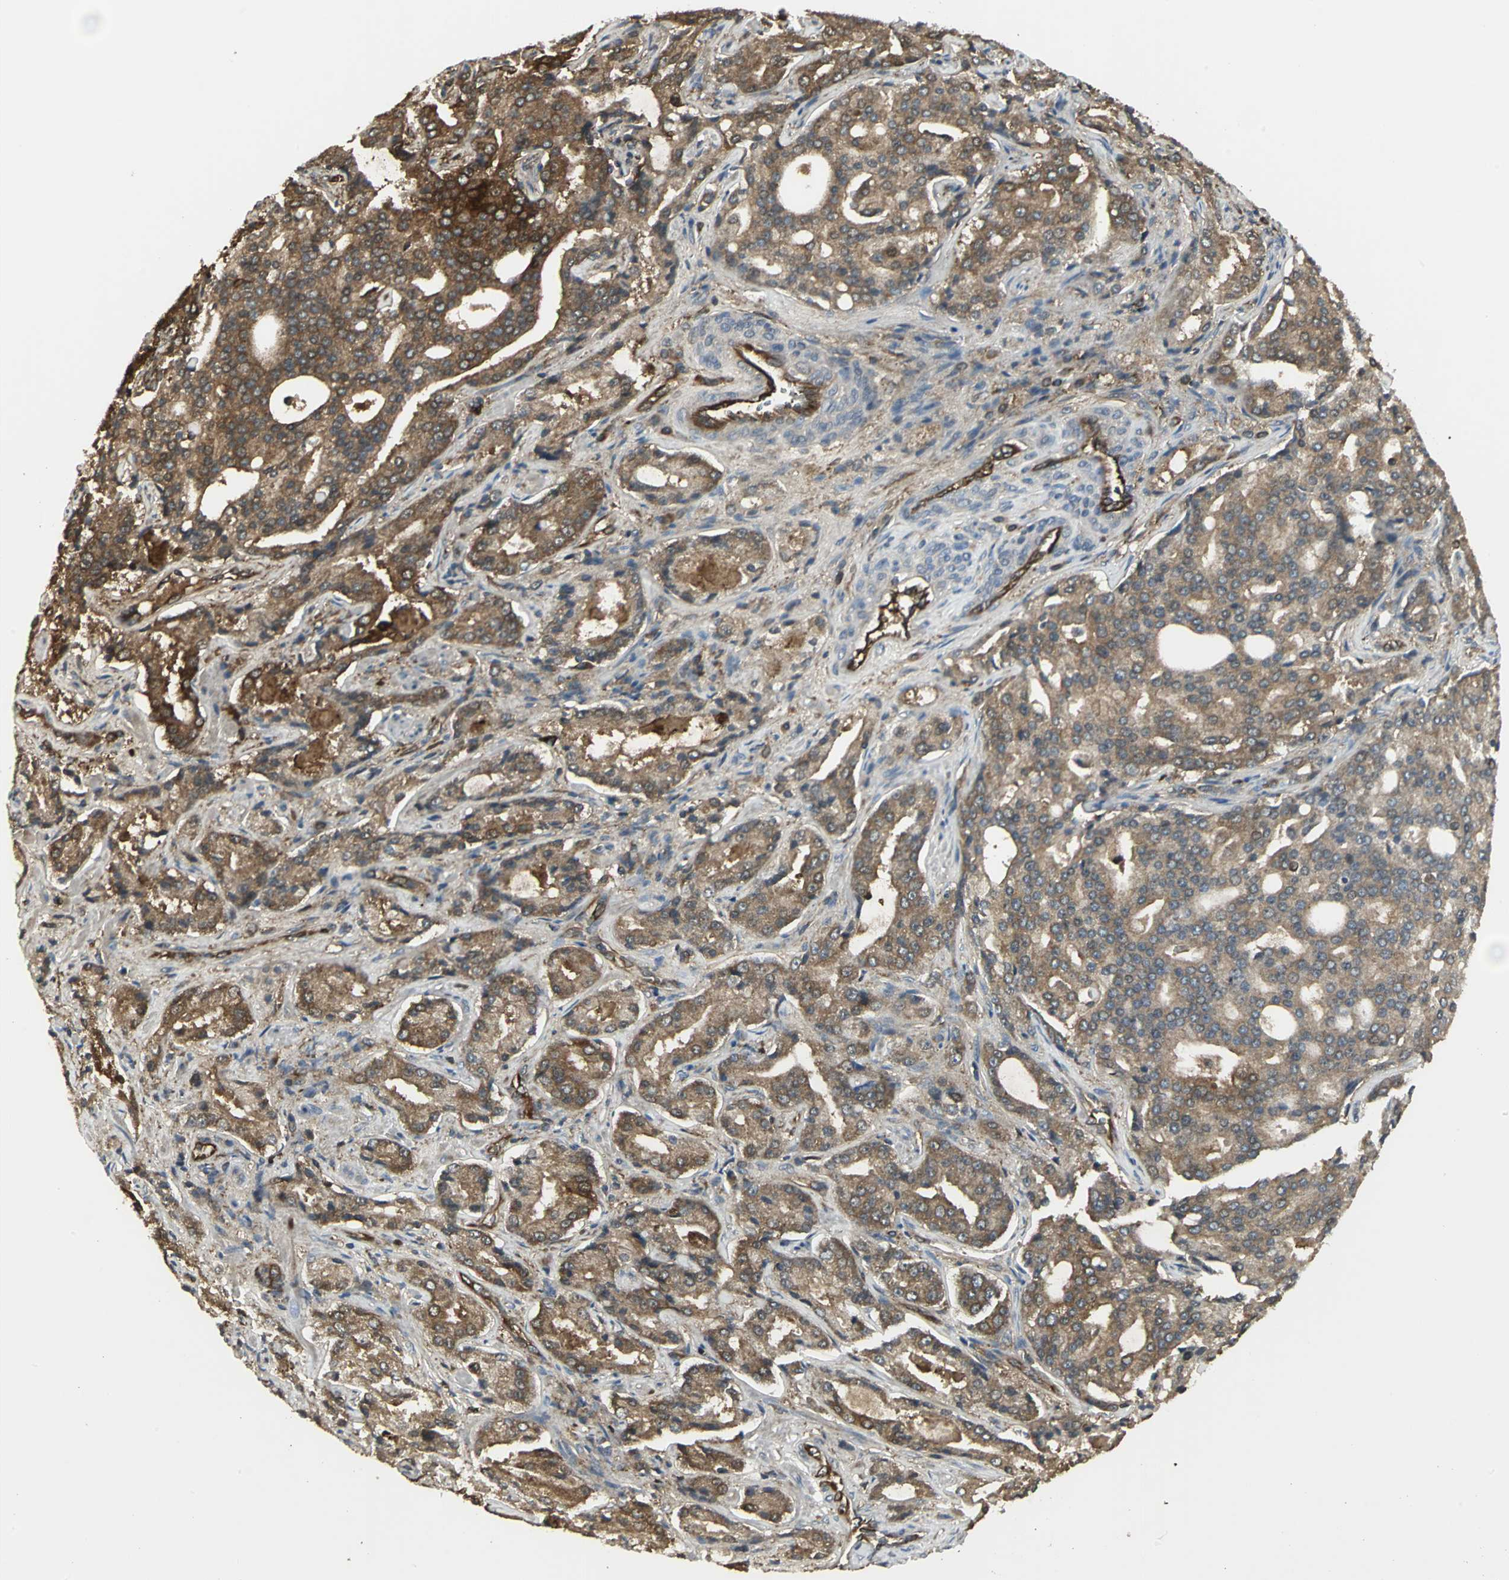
{"staining": {"intensity": "moderate", "quantity": ">75%", "location": "cytoplasmic/membranous"}, "tissue": "prostate cancer", "cell_type": "Tumor cells", "image_type": "cancer", "snomed": [{"axis": "morphology", "description": "Adenocarcinoma, High grade"}, {"axis": "topography", "description": "Prostate"}], "caption": "Protein staining by immunohistochemistry (IHC) shows moderate cytoplasmic/membranous staining in approximately >75% of tumor cells in prostate cancer (high-grade adenocarcinoma).", "gene": "PRXL2B", "patient": {"sex": "male", "age": 72}}